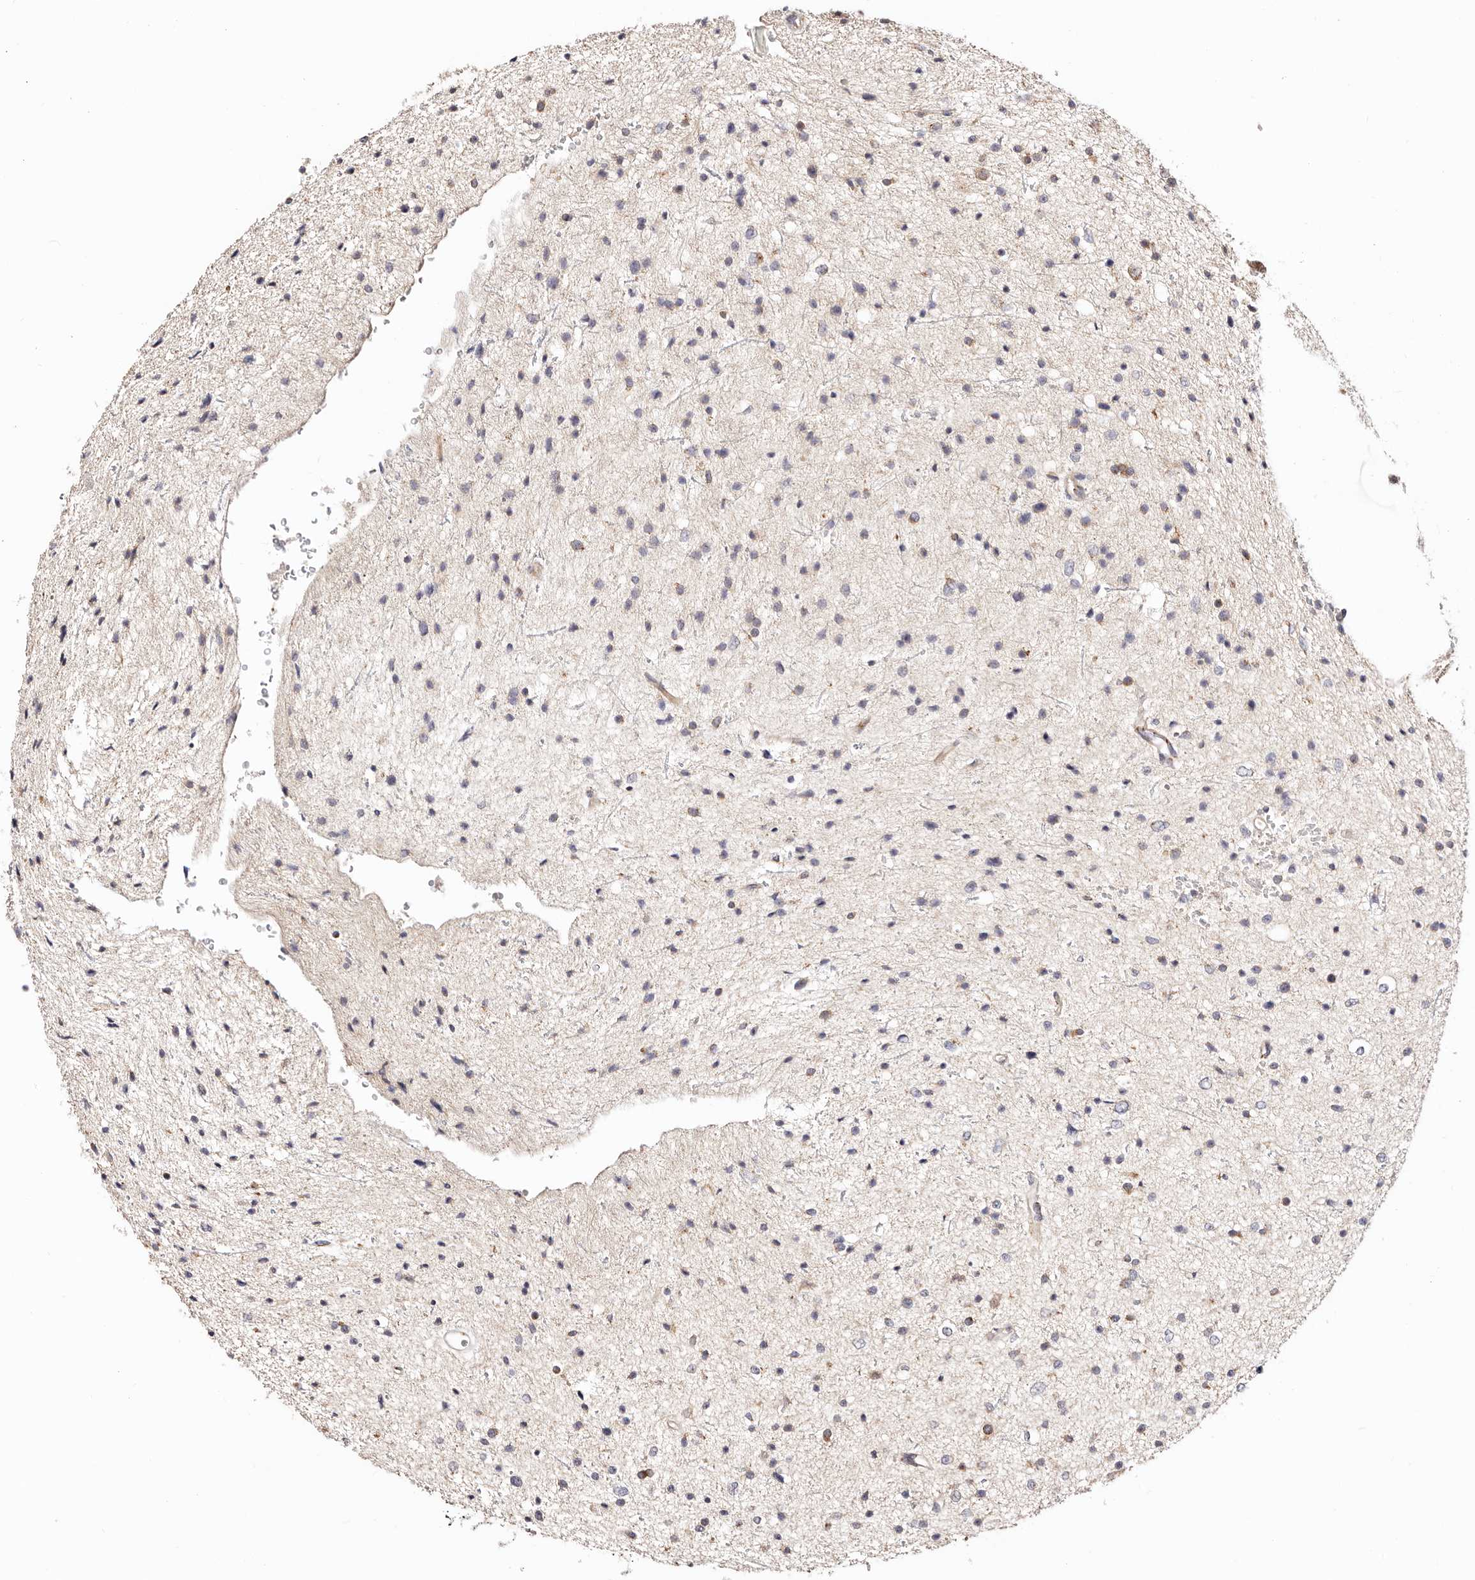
{"staining": {"intensity": "weak", "quantity": "<25%", "location": "cytoplasmic/membranous"}, "tissue": "glioma", "cell_type": "Tumor cells", "image_type": "cancer", "snomed": [{"axis": "morphology", "description": "Glioma, malignant, Low grade"}, {"axis": "topography", "description": "Brain"}], "caption": "DAB immunohistochemical staining of glioma reveals no significant positivity in tumor cells. (DAB immunohistochemistry (IHC), high magnification).", "gene": "MAPK6", "patient": {"sex": "female", "age": 37}}